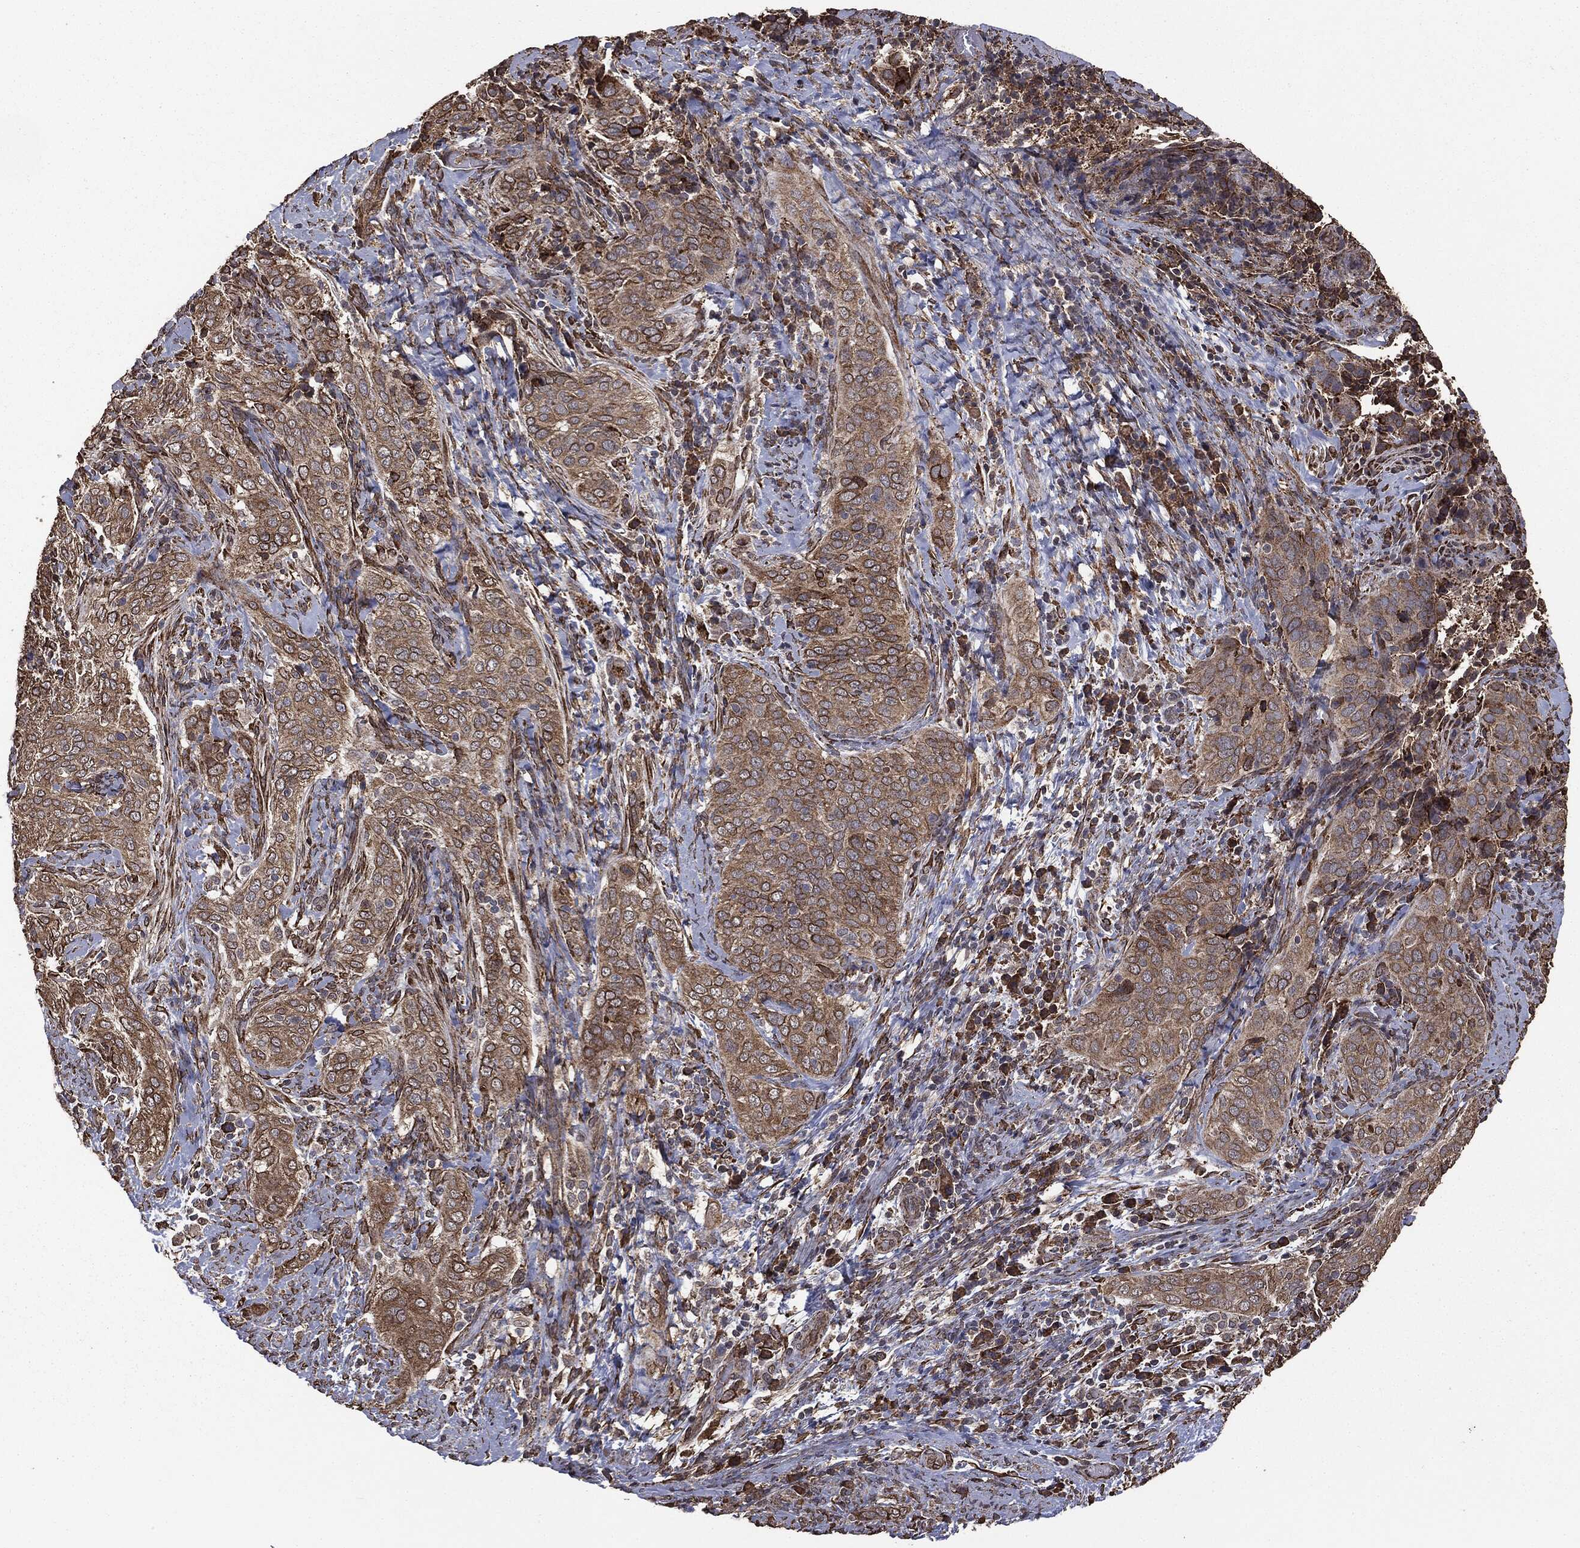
{"staining": {"intensity": "moderate", "quantity": "25%-75%", "location": "cytoplasmic/membranous"}, "tissue": "cervical cancer", "cell_type": "Tumor cells", "image_type": "cancer", "snomed": [{"axis": "morphology", "description": "Squamous cell carcinoma, NOS"}, {"axis": "topography", "description": "Cervix"}], "caption": "Protein staining exhibits moderate cytoplasmic/membranous positivity in about 25%-75% of tumor cells in cervical squamous cell carcinoma. The staining is performed using DAB (3,3'-diaminobenzidine) brown chromogen to label protein expression. The nuclei are counter-stained blue using hematoxylin.", "gene": "MTOR", "patient": {"sex": "female", "age": 38}}